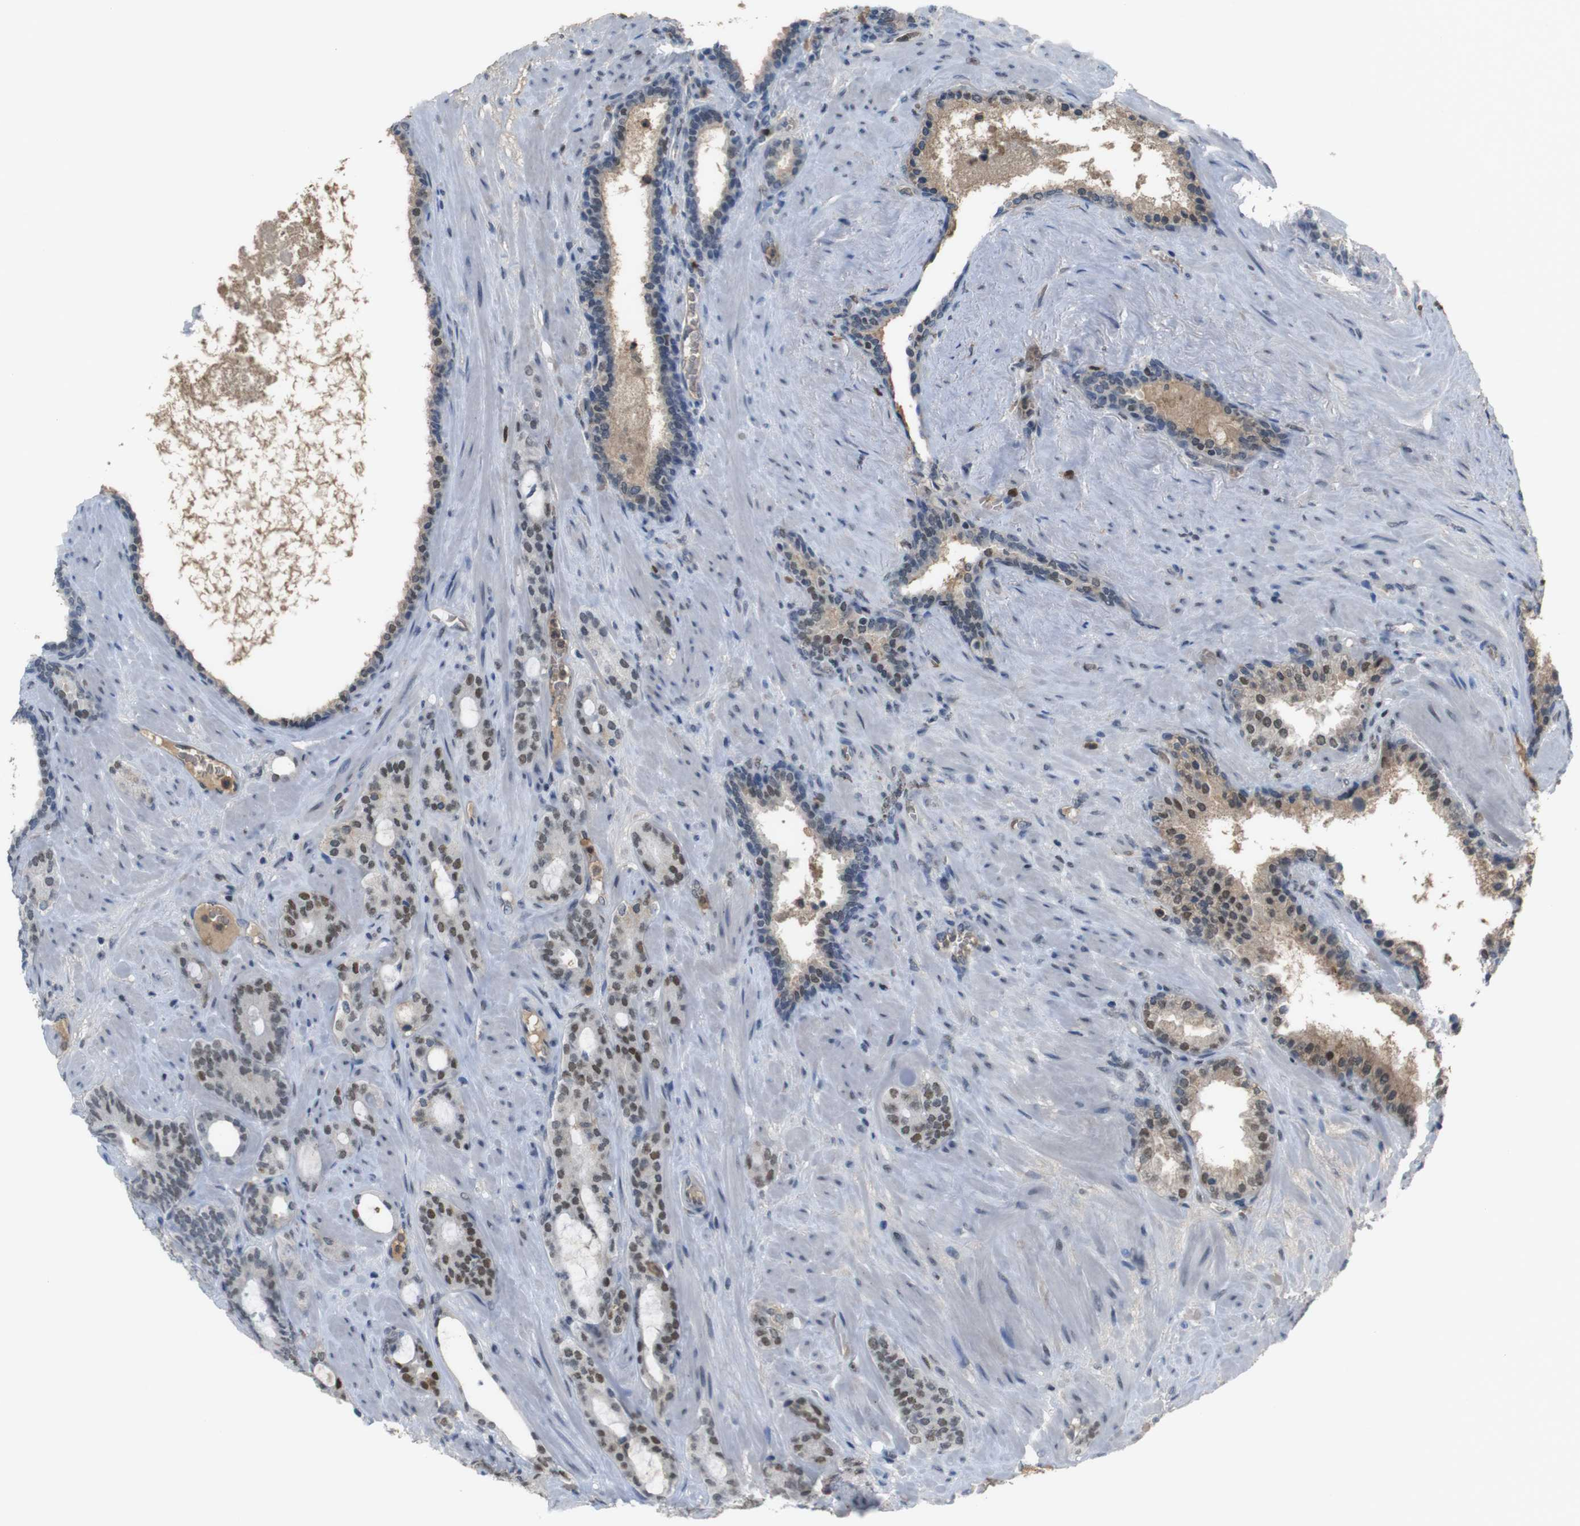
{"staining": {"intensity": "moderate", "quantity": ">75%", "location": "nuclear"}, "tissue": "prostate cancer", "cell_type": "Tumor cells", "image_type": "cancer", "snomed": [{"axis": "morphology", "description": "Adenocarcinoma, Low grade"}, {"axis": "topography", "description": "Prostate"}], "caption": "Tumor cells reveal medium levels of moderate nuclear expression in about >75% of cells in human low-grade adenocarcinoma (prostate). (IHC, brightfield microscopy, high magnification).", "gene": "SUB1", "patient": {"sex": "male", "age": 63}}